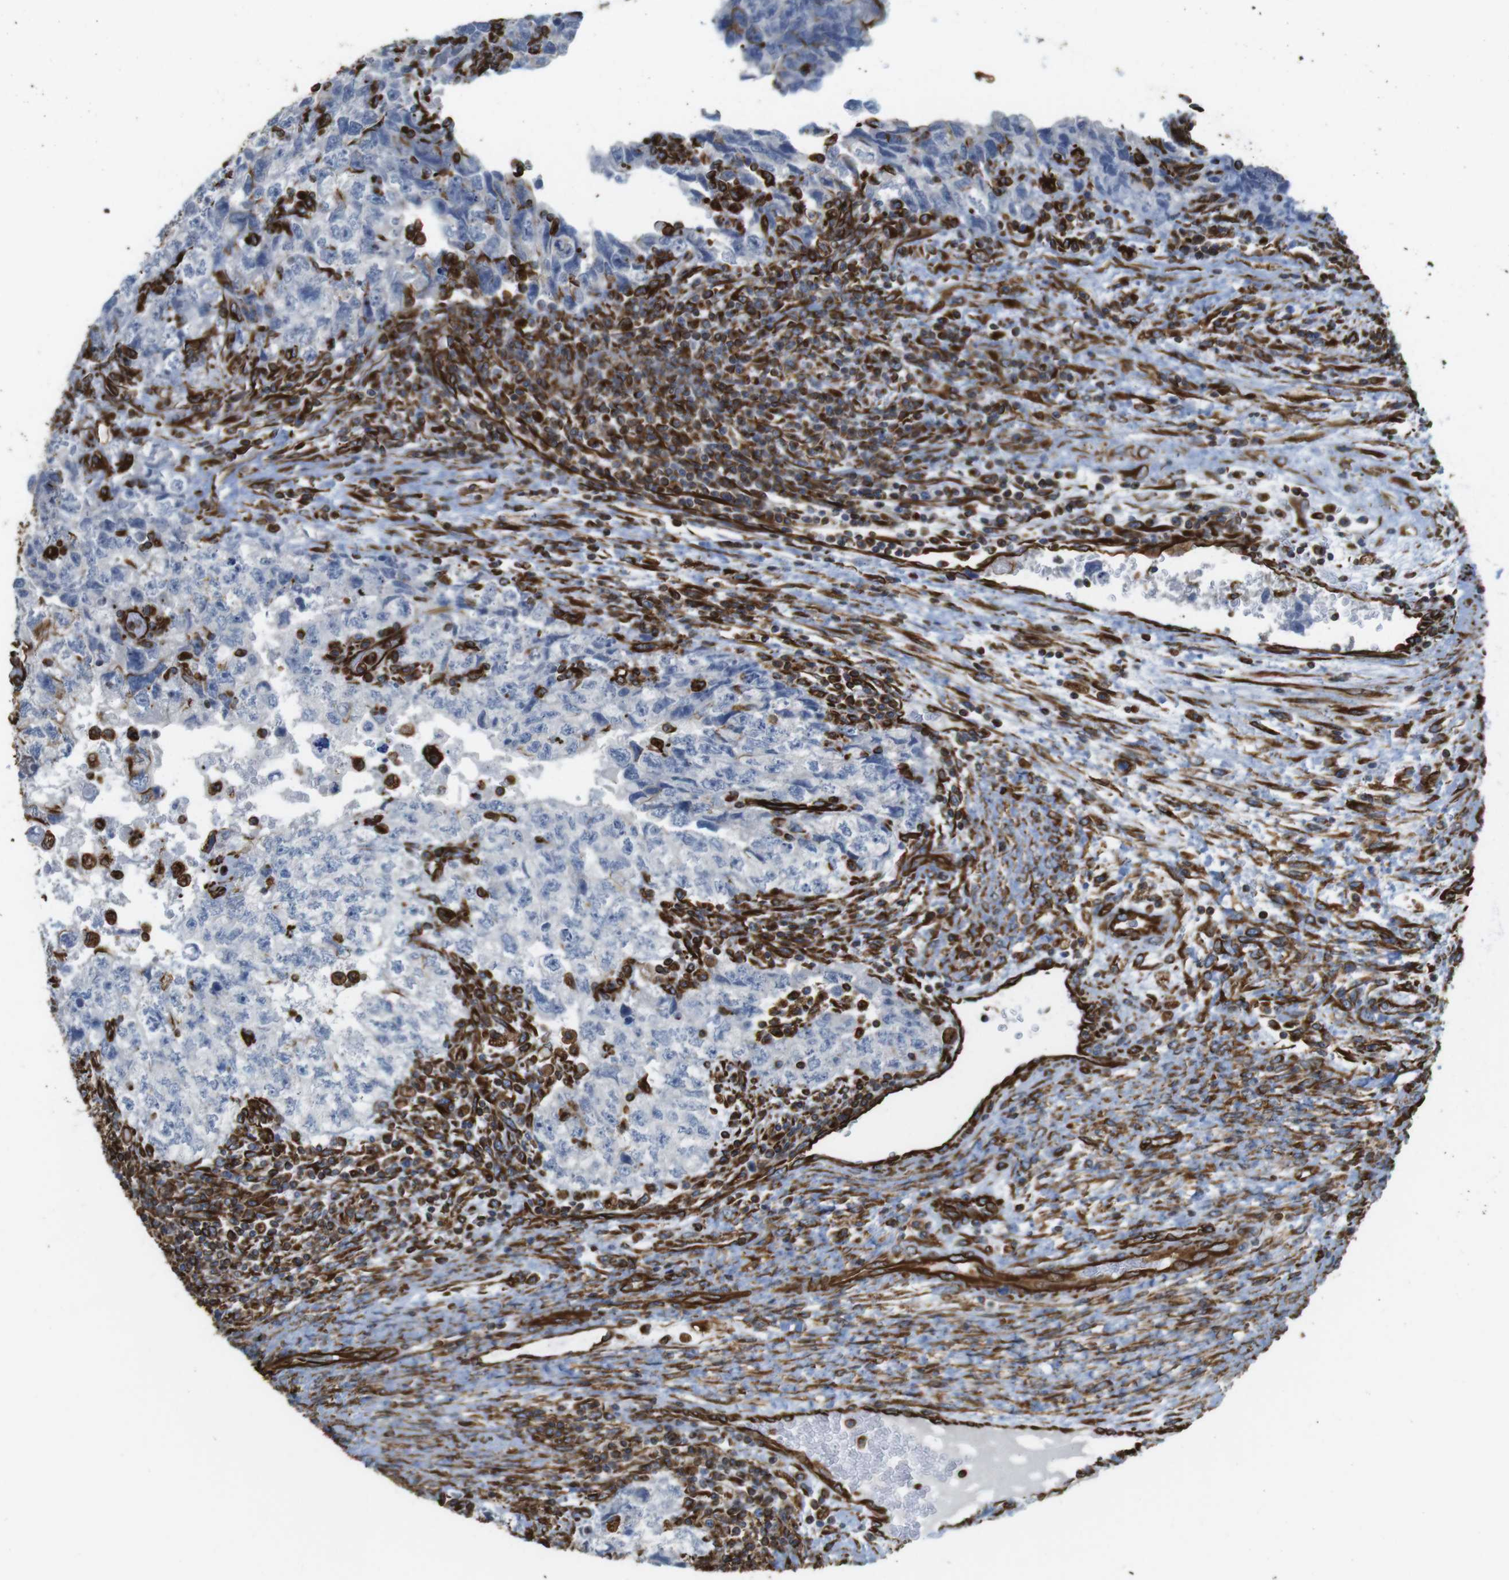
{"staining": {"intensity": "negative", "quantity": "none", "location": "none"}, "tissue": "testis cancer", "cell_type": "Tumor cells", "image_type": "cancer", "snomed": [{"axis": "morphology", "description": "Carcinoma, Embryonal, NOS"}, {"axis": "topography", "description": "Testis"}], "caption": "A photomicrograph of testis embryonal carcinoma stained for a protein displays no brown staining in tumor cells.", "gene": "RALGPS1", "patient": {"sex": "male", "age": 36}}